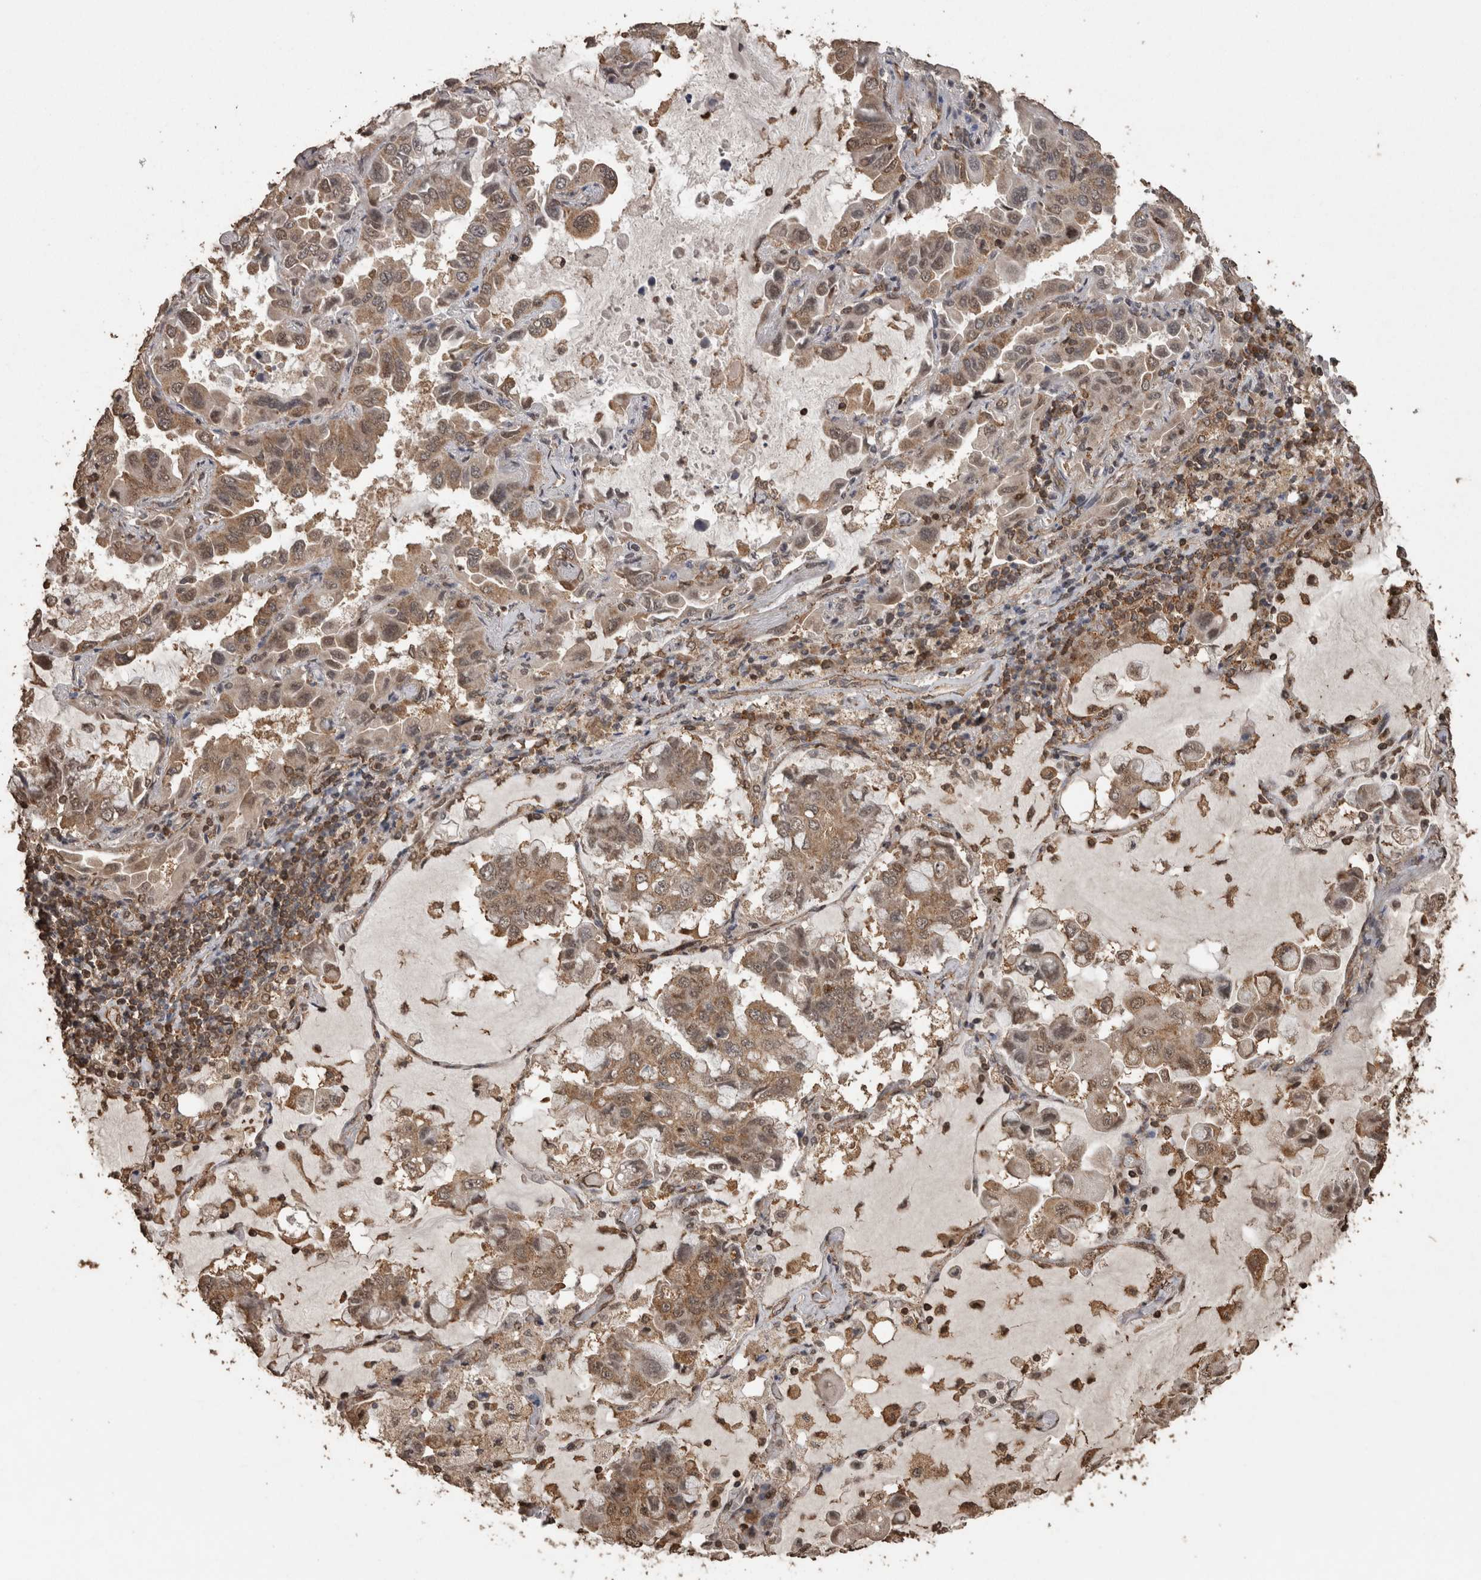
{"staining": {"intensity": "moderate", "quantity": ">75%", "location": "cytoplasmic/membranous"}, "tissue": "lung cancer", "cell_type": "Tumor cells", "image_type": "cancer", "snomed": [{"axis": "morphology", "description": "Adenocarcinoma, NOS"}, {"axis": "topography", "description": "Lung"}], "caption": "Protein expression analysis of adenocarcinoma (lung) shows moderate cytoplasmic/membranous positivity in about >75% of tumor cells. The staining is performed using DAB brown chromogen to label protein expression. The nuclei are counter-stained blue using hematoxylin.", "gene": "PINK1", "patient": {"sex": "male", "age": 64}}